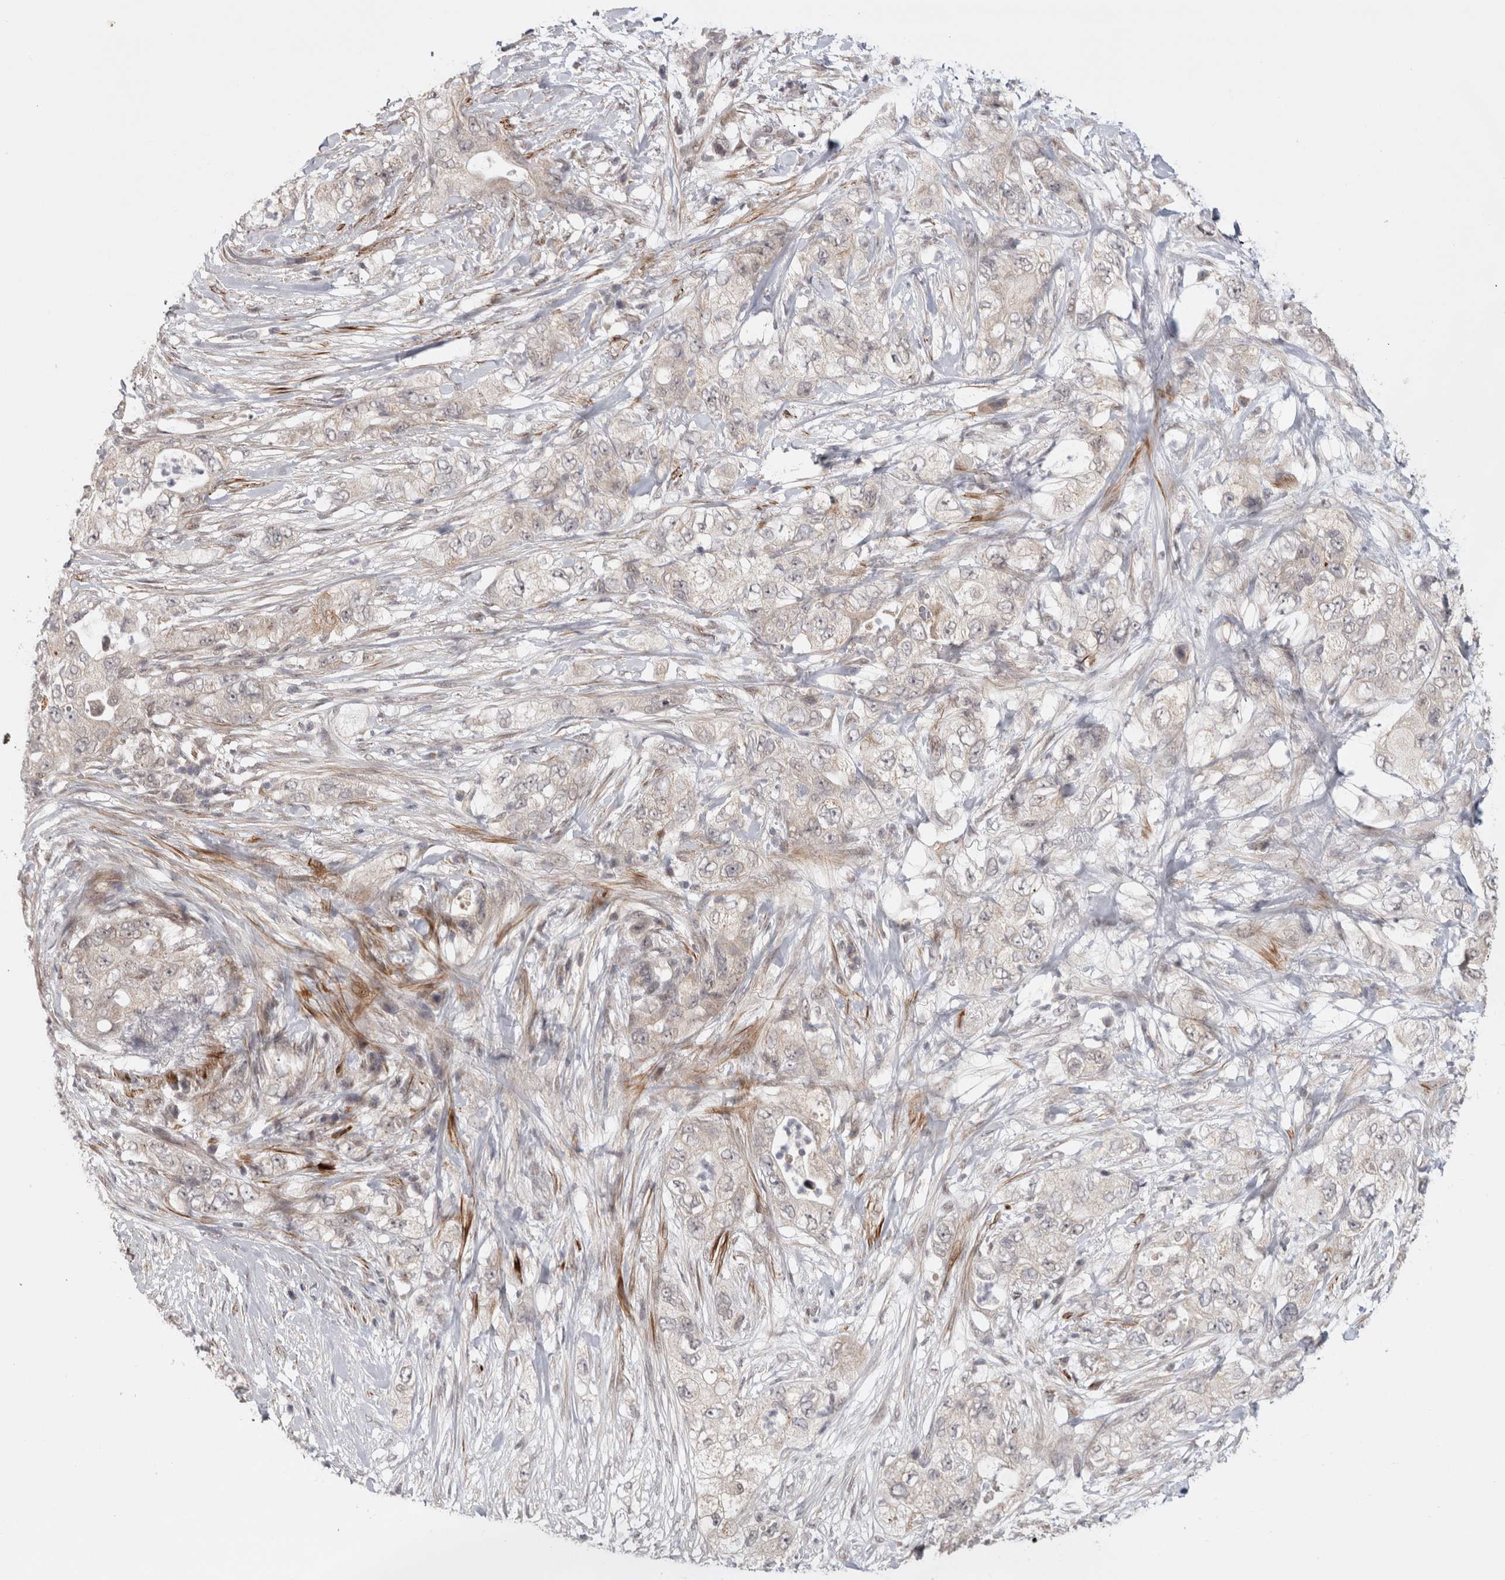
{"staining": {"intensity": "negative", "quantity": "none", "location": "none"}, "tissue": "pancreatic cancer", "cell_type": "Tumor cells", "image_type": "cancer", "snomed": [{"axis": "morphology", "description": "Adenocarcinoma, NOS"}, {"axis": "topography", "description": "Pancreas"}], "caption": "Immunohistochemistry (IHC) photomicrograph of human adenocarcinoma (pancreatic) stained for a protein (brown), which exhibits no expression in tumor cells.", "gene": "ZNF318", "patient": {"sex": "female", "age": 73}}